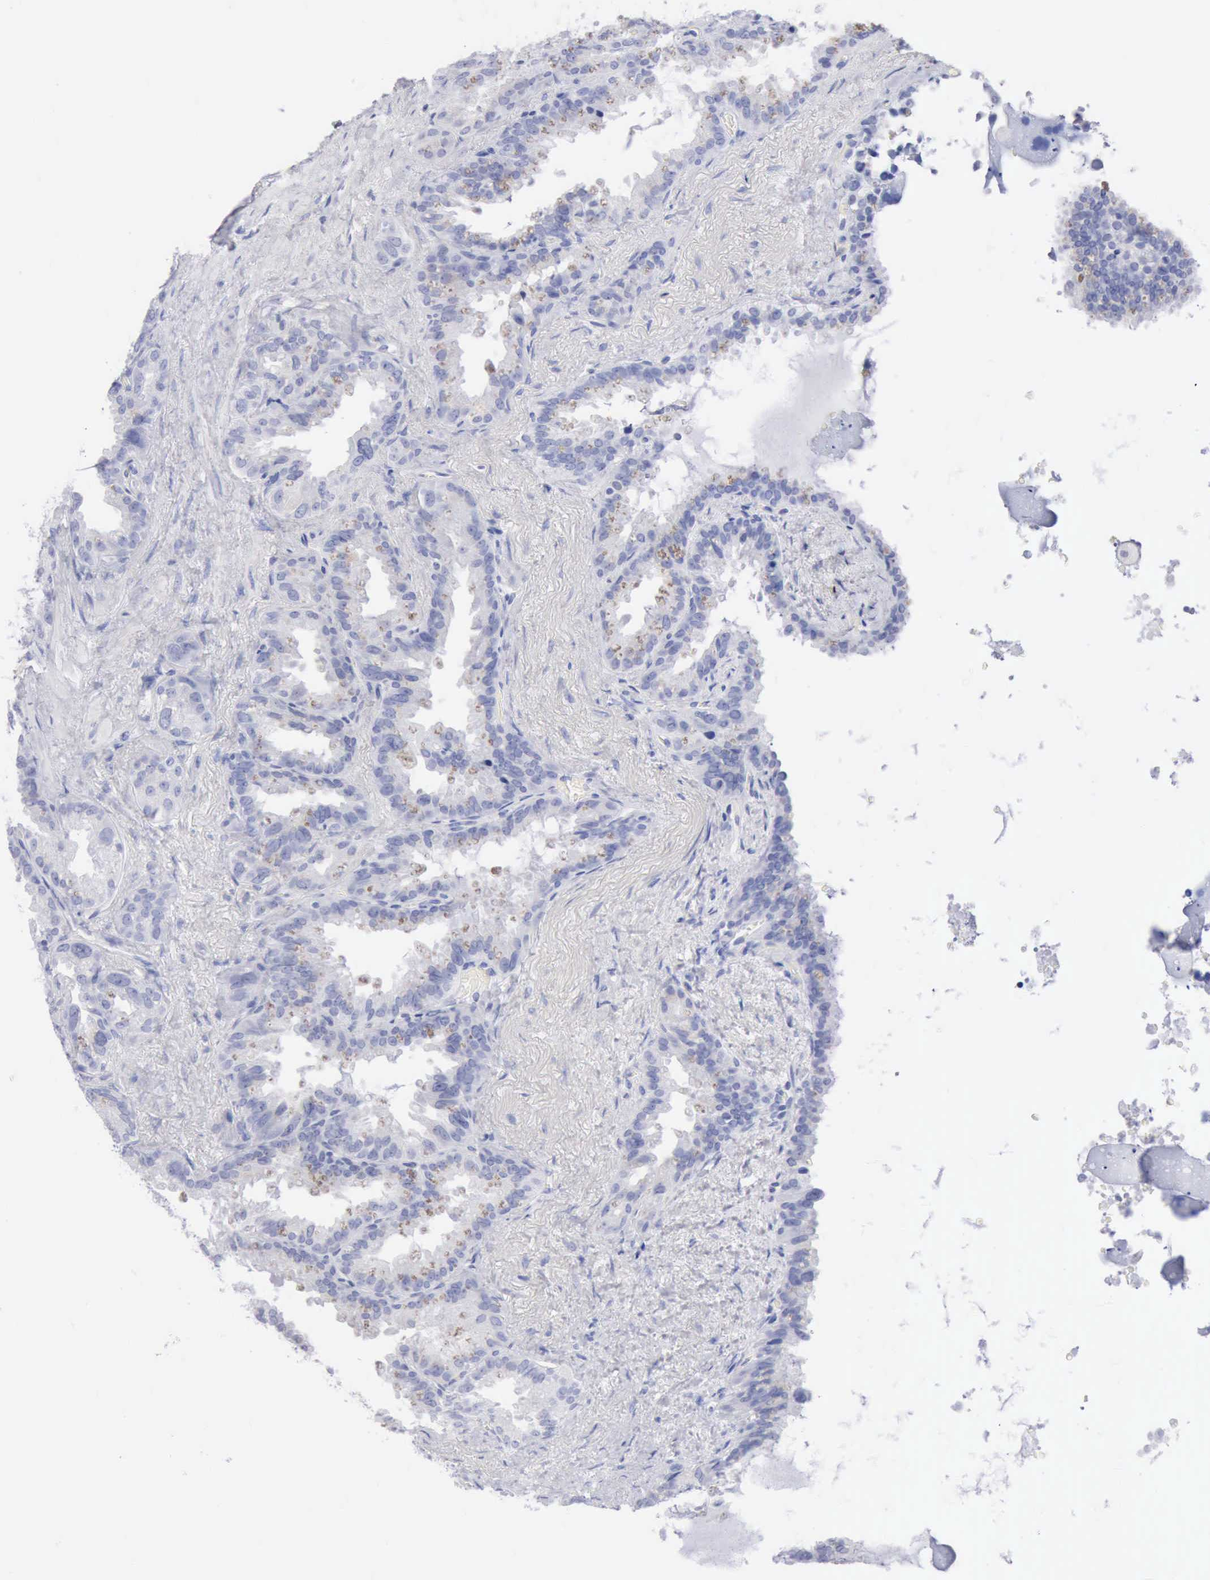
{"staining": {"intensity": "negative", "quantity": "none", "location": "none"}, "tissue": "seminal vesicle", "cell_type": "Glandular cells", "image_type": "normal", "snomed": [{"axis": "morphology", "description": "Normal tissue, NOS"}, {"axis": "topography", "description": "Prostate"}, {"axis": "topography", "description": "Seminal veicle"}], "caption": "An immunohistochemistry (IHC) photomicrograph of unremarkable seminal vesicle is shown. There is no staining in glandular cells of seminal vesicle. Brightfield microscopy of IHC stained with DAB (brown) and hematoxylin (blue), captured at high magnification.", "gene": "ANGEL1", "patient": {"sex": "male", "age": 63}}